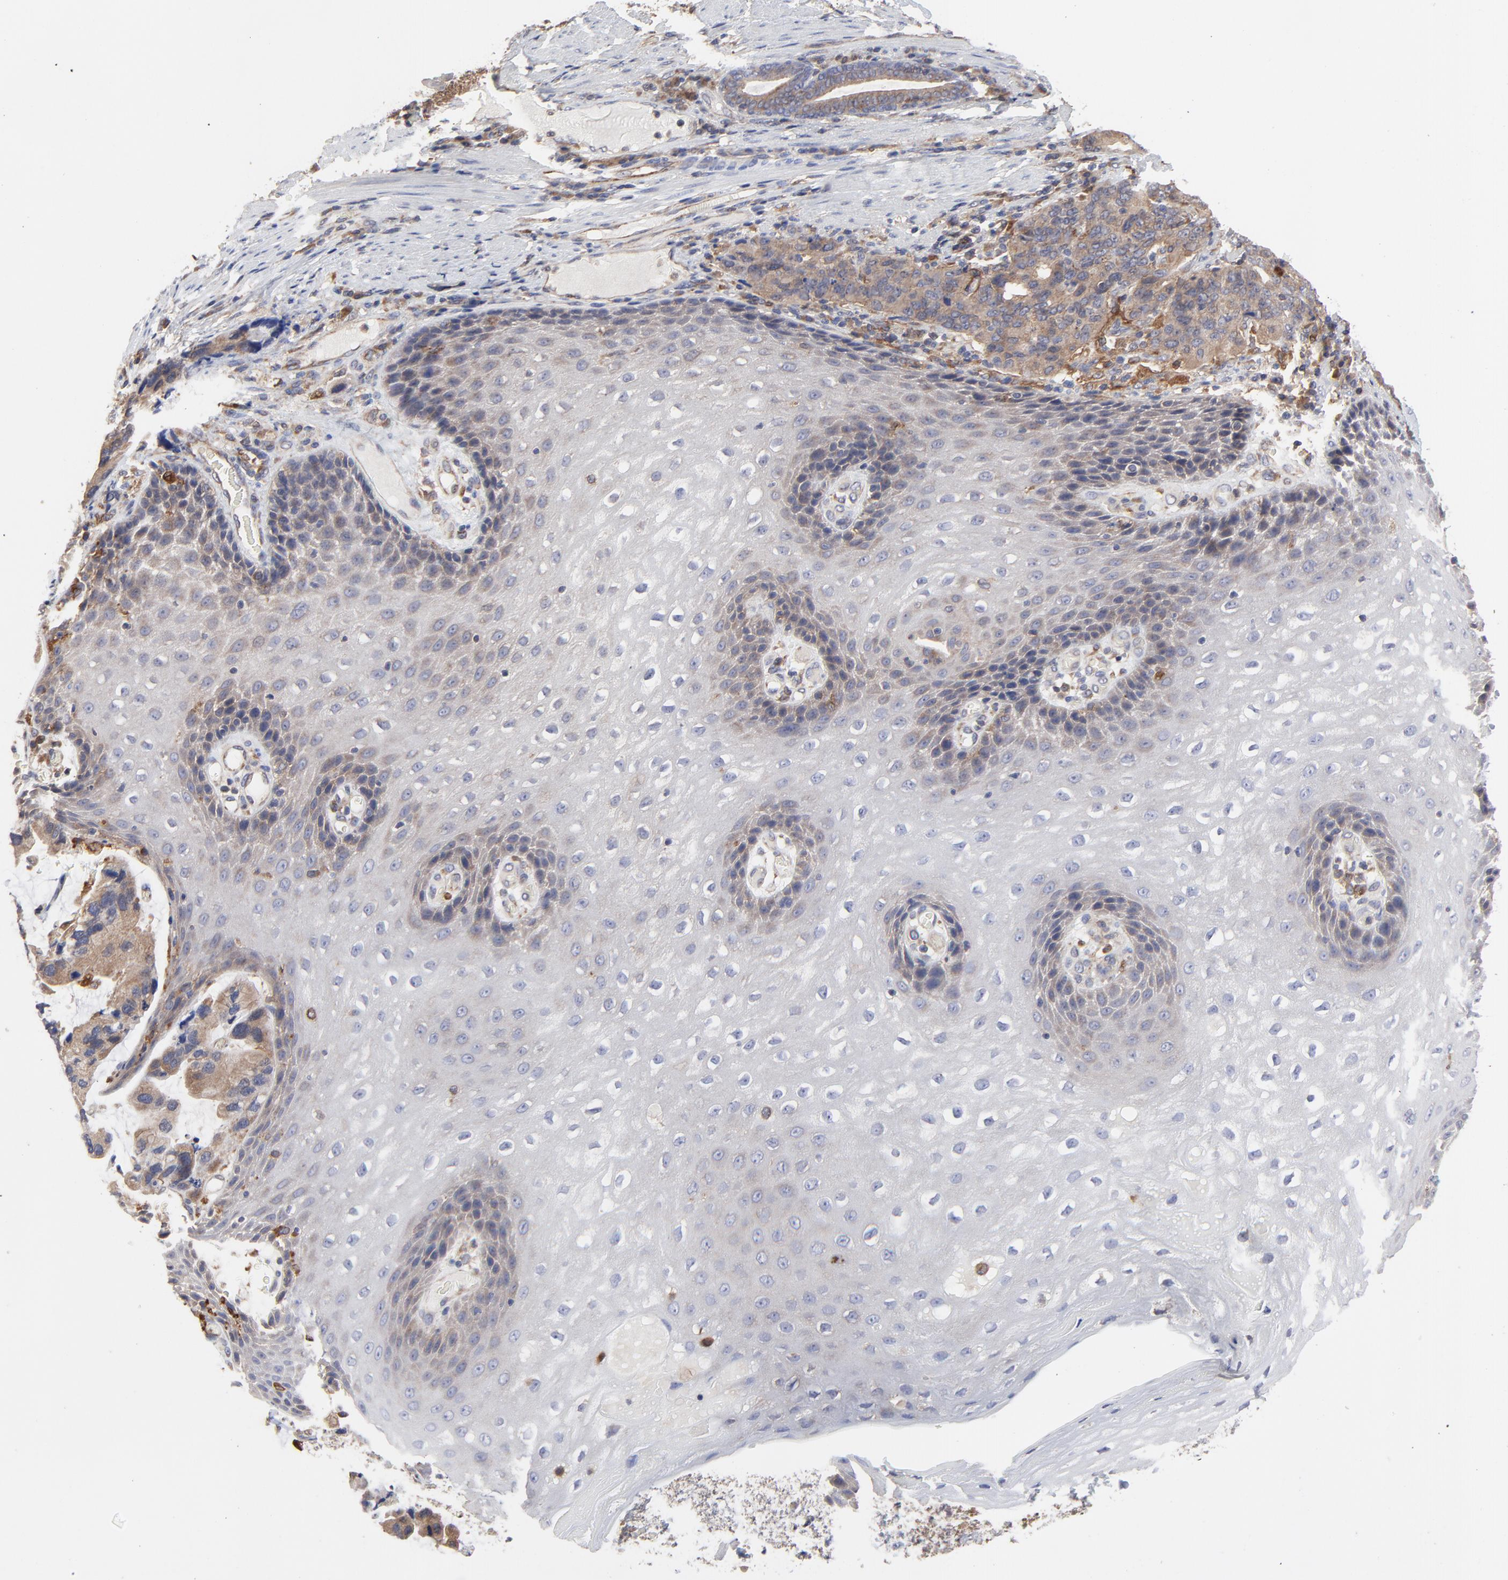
{"staining": {"intensity": "strong", "quantity": ">75%", "location": "cytoplasmic/membranous"}, "tissue": "stomach cancer", "cell_type": "Tumor cells", "image_type": "cancer", "snomed": [{"axis": "morphology", "description": "Adenocarcinoma, NOS"}, {"axis": "topography", "description": "Esophagus"}, {"axis": "topography", "description": "Stomach"}], "caption": "Strong cytoplasmic/membranous positivity for a protein is appreciated in approximately >75% of tumor cells of adenocarcinoma (stomach) using immunohistochemistry.", "gene": "RAB9A", "patient": {"sex": "male", "age": 74}}